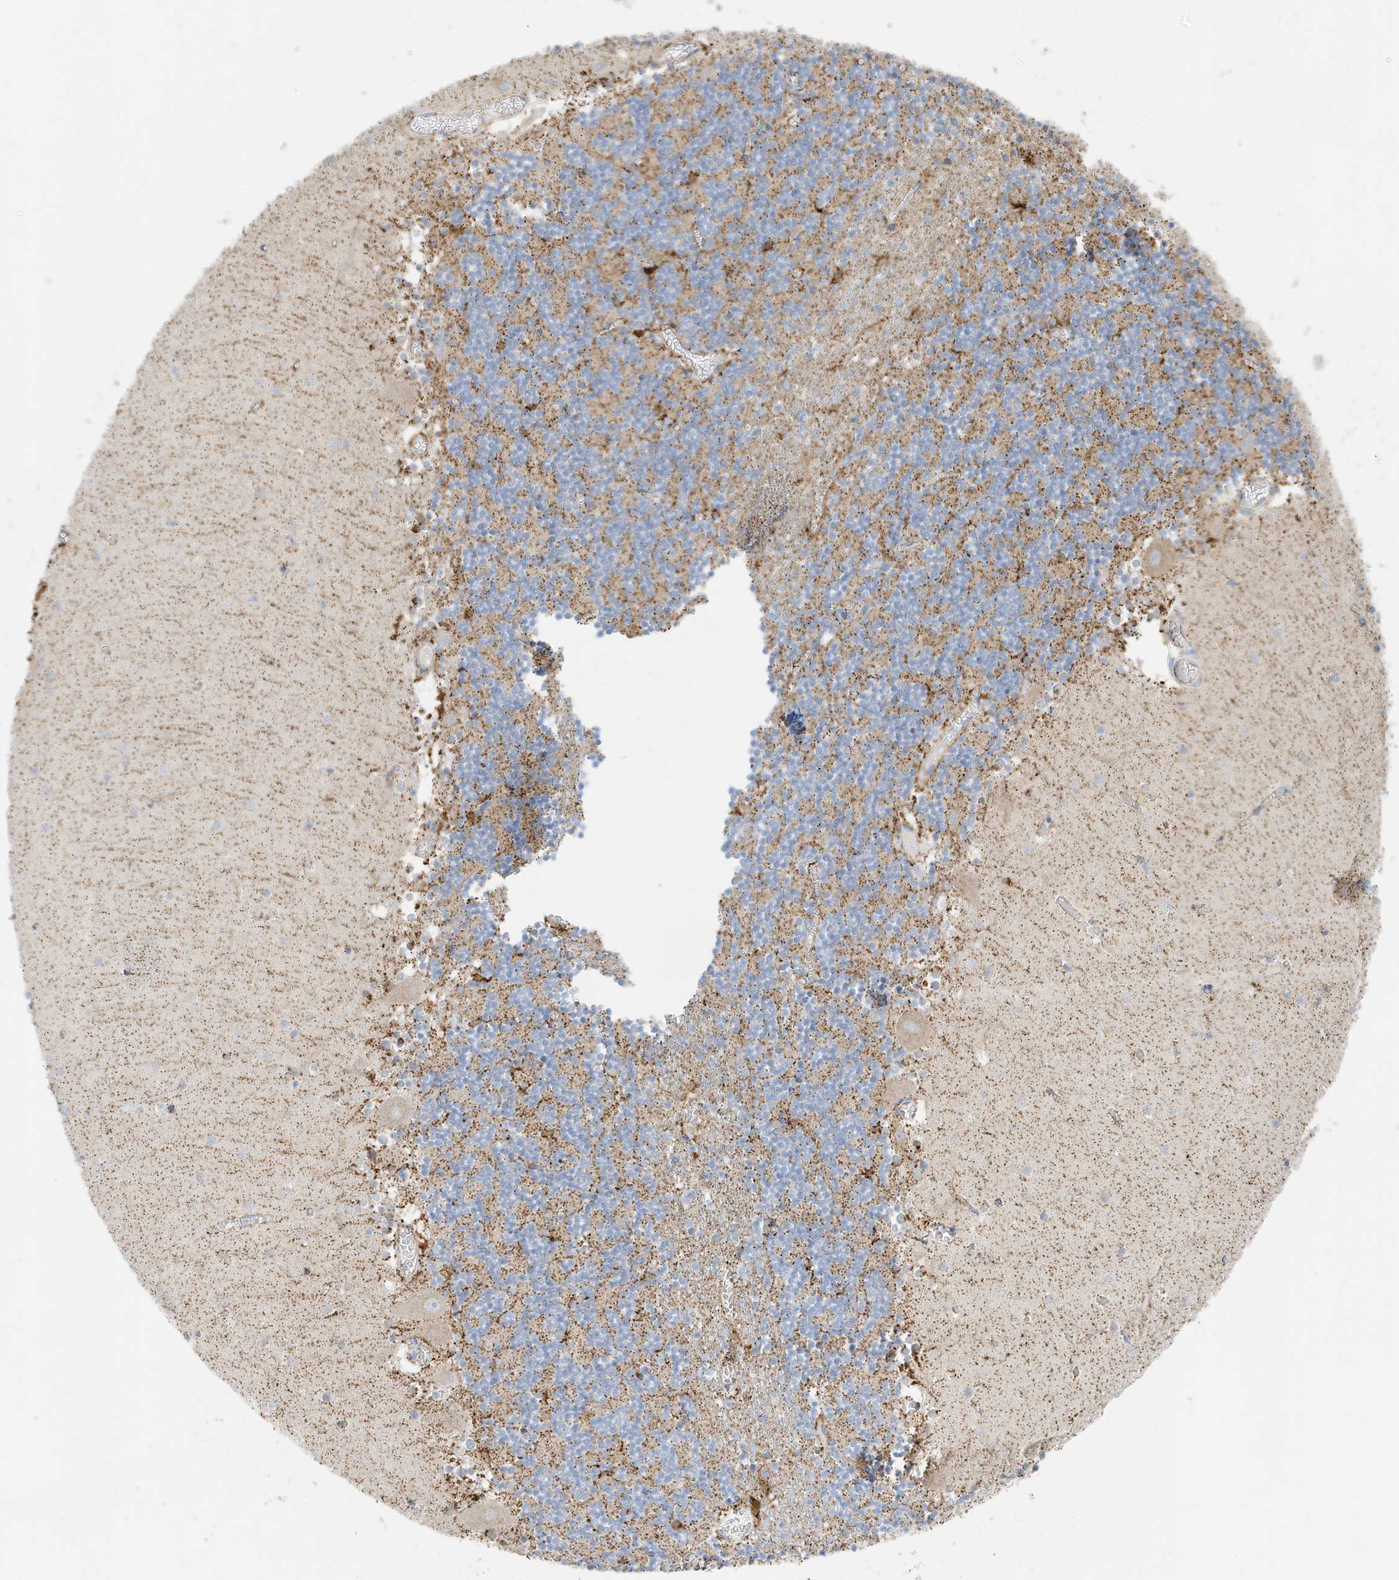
{"staining": {"intensity": "moderate", "quantity": "<25%", "location": "cytoplasmic/membranous"}, "tissue": "cerebellum", "cell_type": "Cells in granular layer", "image_type": "normal", "snomed": [{"axis": "morphology", "description": "Normal tissue, NOS"}, {"axis": "topography", "description": "Cerebellum"}], "caption": "Unremarkable cerebellum was stained to show a protein in brown. There is low levels of moderate cytoplasmic/membranous staining in approximately <25% of cells in granular layer.", "gene": "CAPN13", "patient": {"sex": "female", "age": 28}}